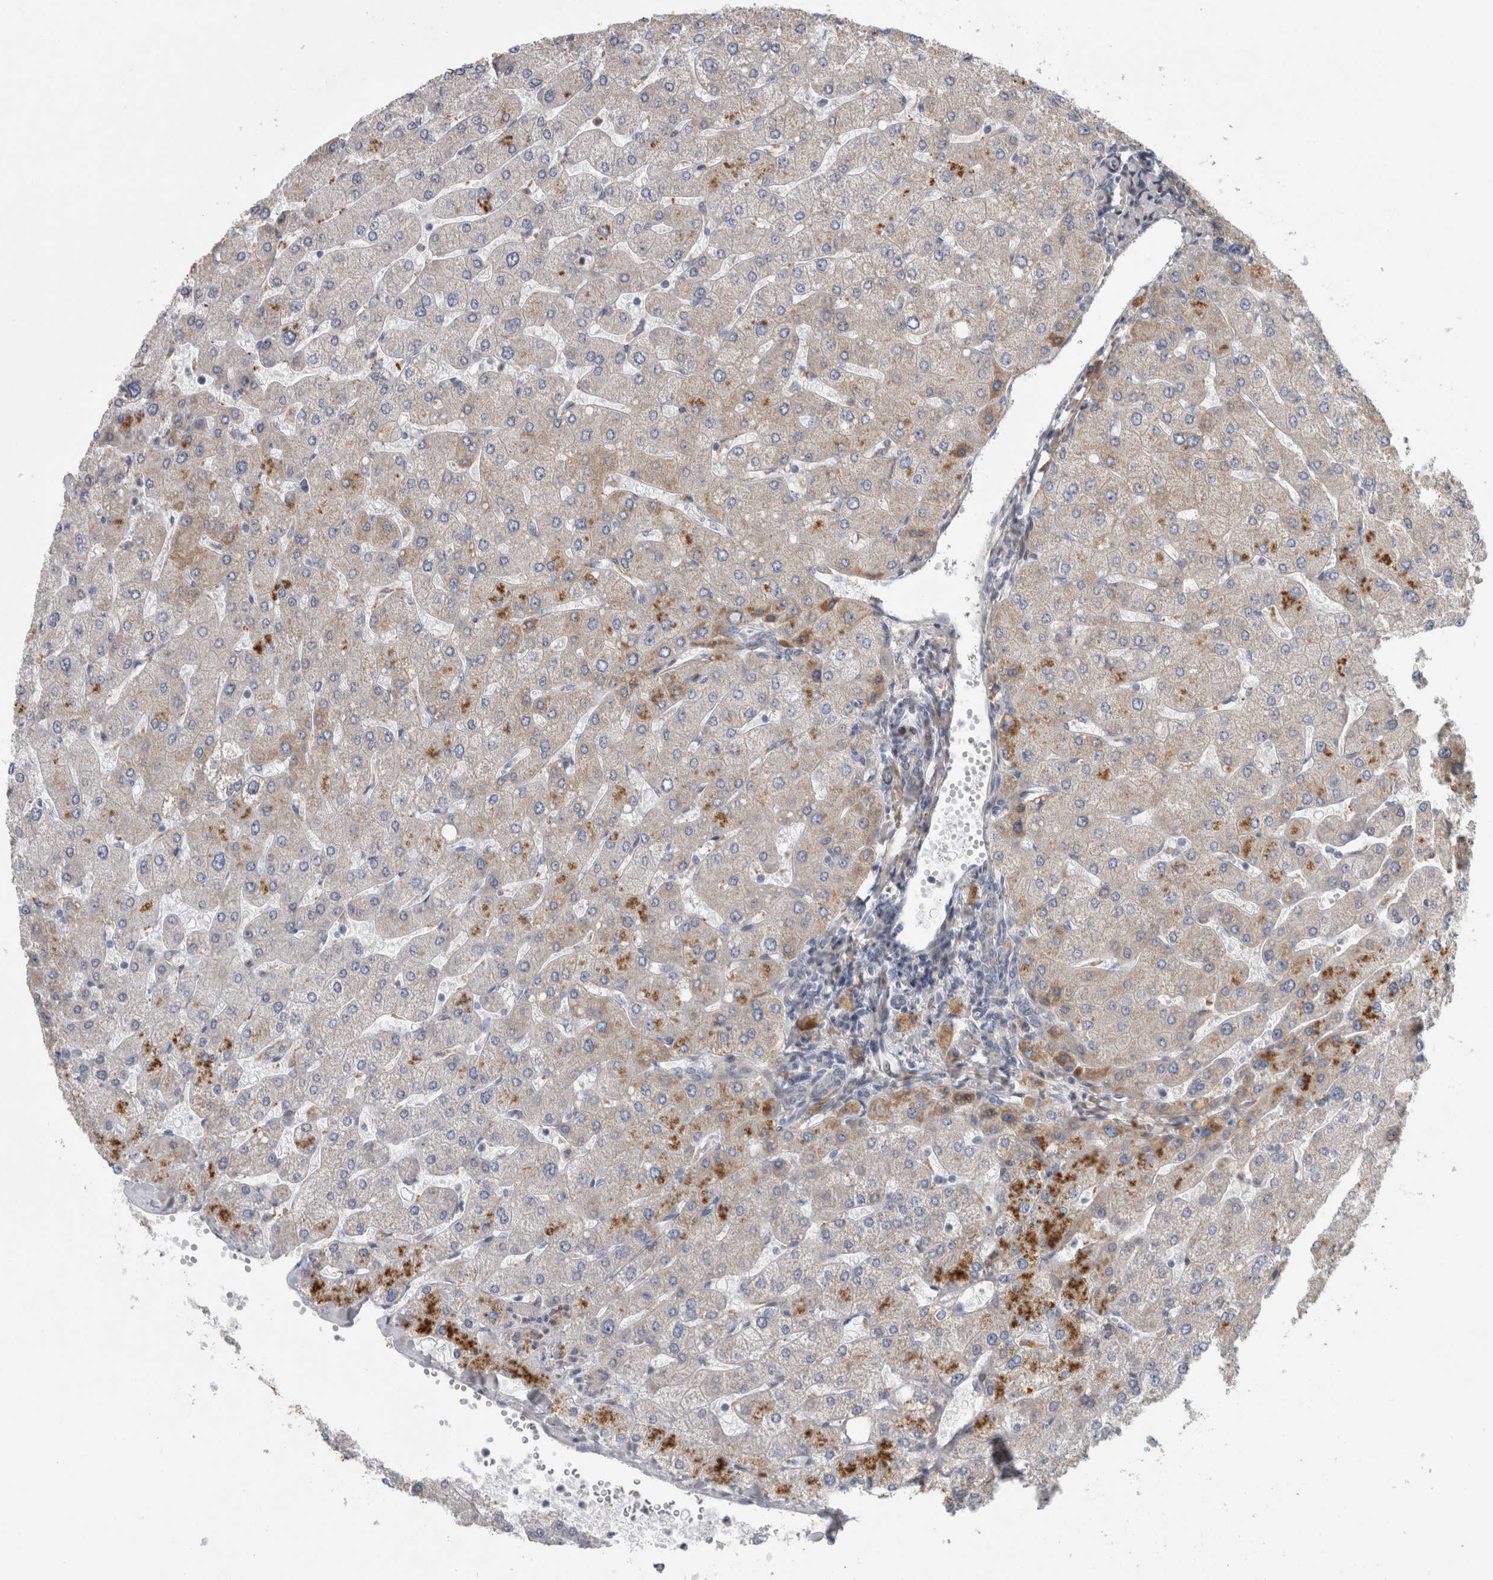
{"staining": {"intensity": "negative", "quantity": "none", "location": "none"}, "tissue": "liver", "cell_type": "Cholangiocytes", "image_type": "normal", "snomed": [{"axis": "morphology", "description": "Normal tissue, NOS"}, {"axis": "topography", "description": "Liver"}], "caption": "Immunohistochemistry histopathology image of normal liver: human liver stained with DAB (3,3'-diaminobenzidine) shows no significant protein staining in cholangiocytes.", "gene": "RBM48", "patient": {"sex": "male", "age": 55}}